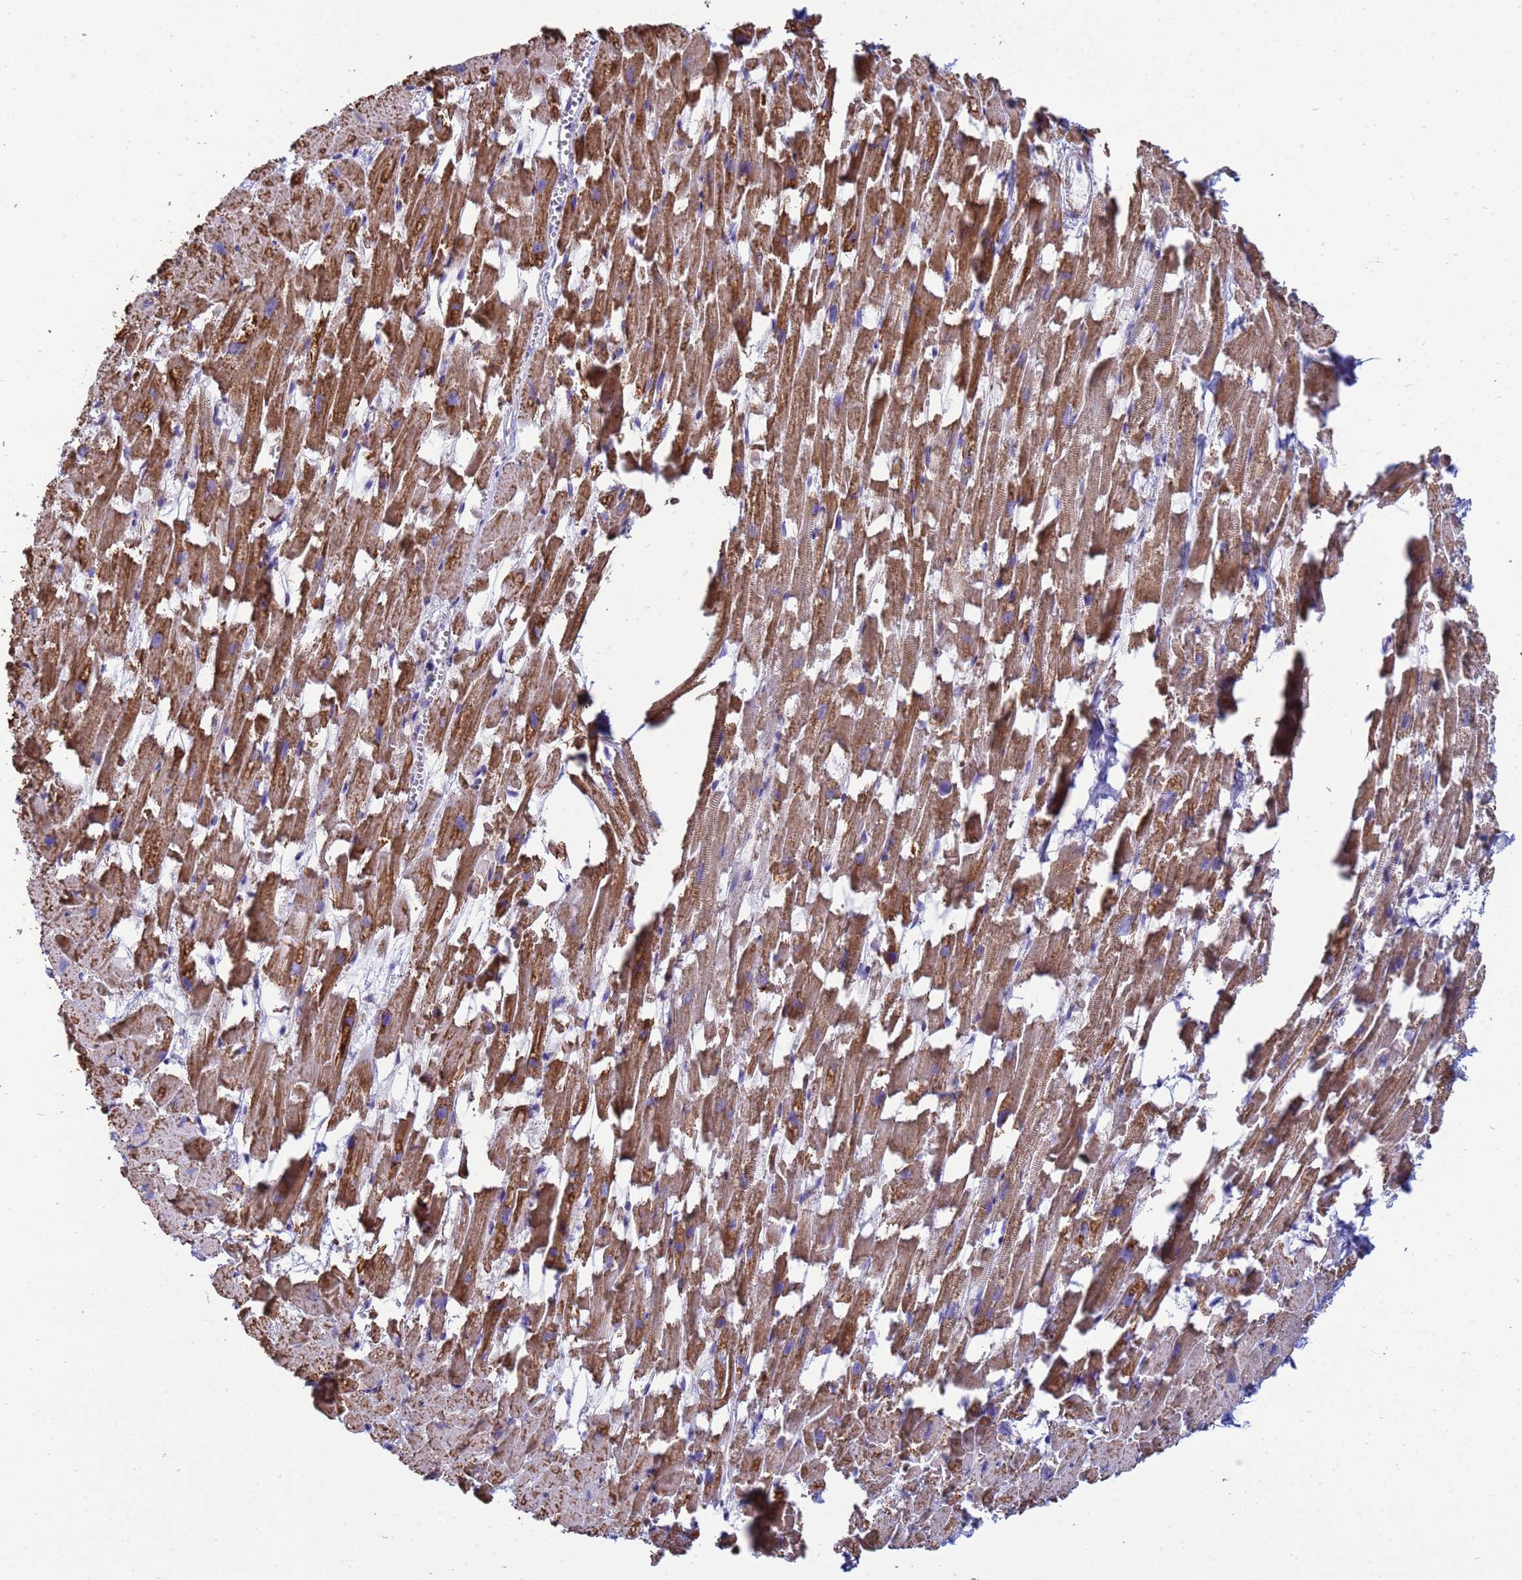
{"staining": {"intensity": "strong", "quantity": ">75%", "location": "cytoplasmic/membranous"}, "tissue": "heart muscle", "cell_type": "Cardiomyocytes", "image_type": "normal", "snomed": [{"axis": "morphology", "description": "Normal tissue, NOS"}, {"axis": "topography", "description": "Heart"}], "caption": "Brown immunohistochemical staining in unremarkable heart muscle reveals strong cytoplasmic/membranous expression in about >75% of cardiomyocytes.", "gene": "COQ4", "patient": {"sex": "female", "age": 64}}